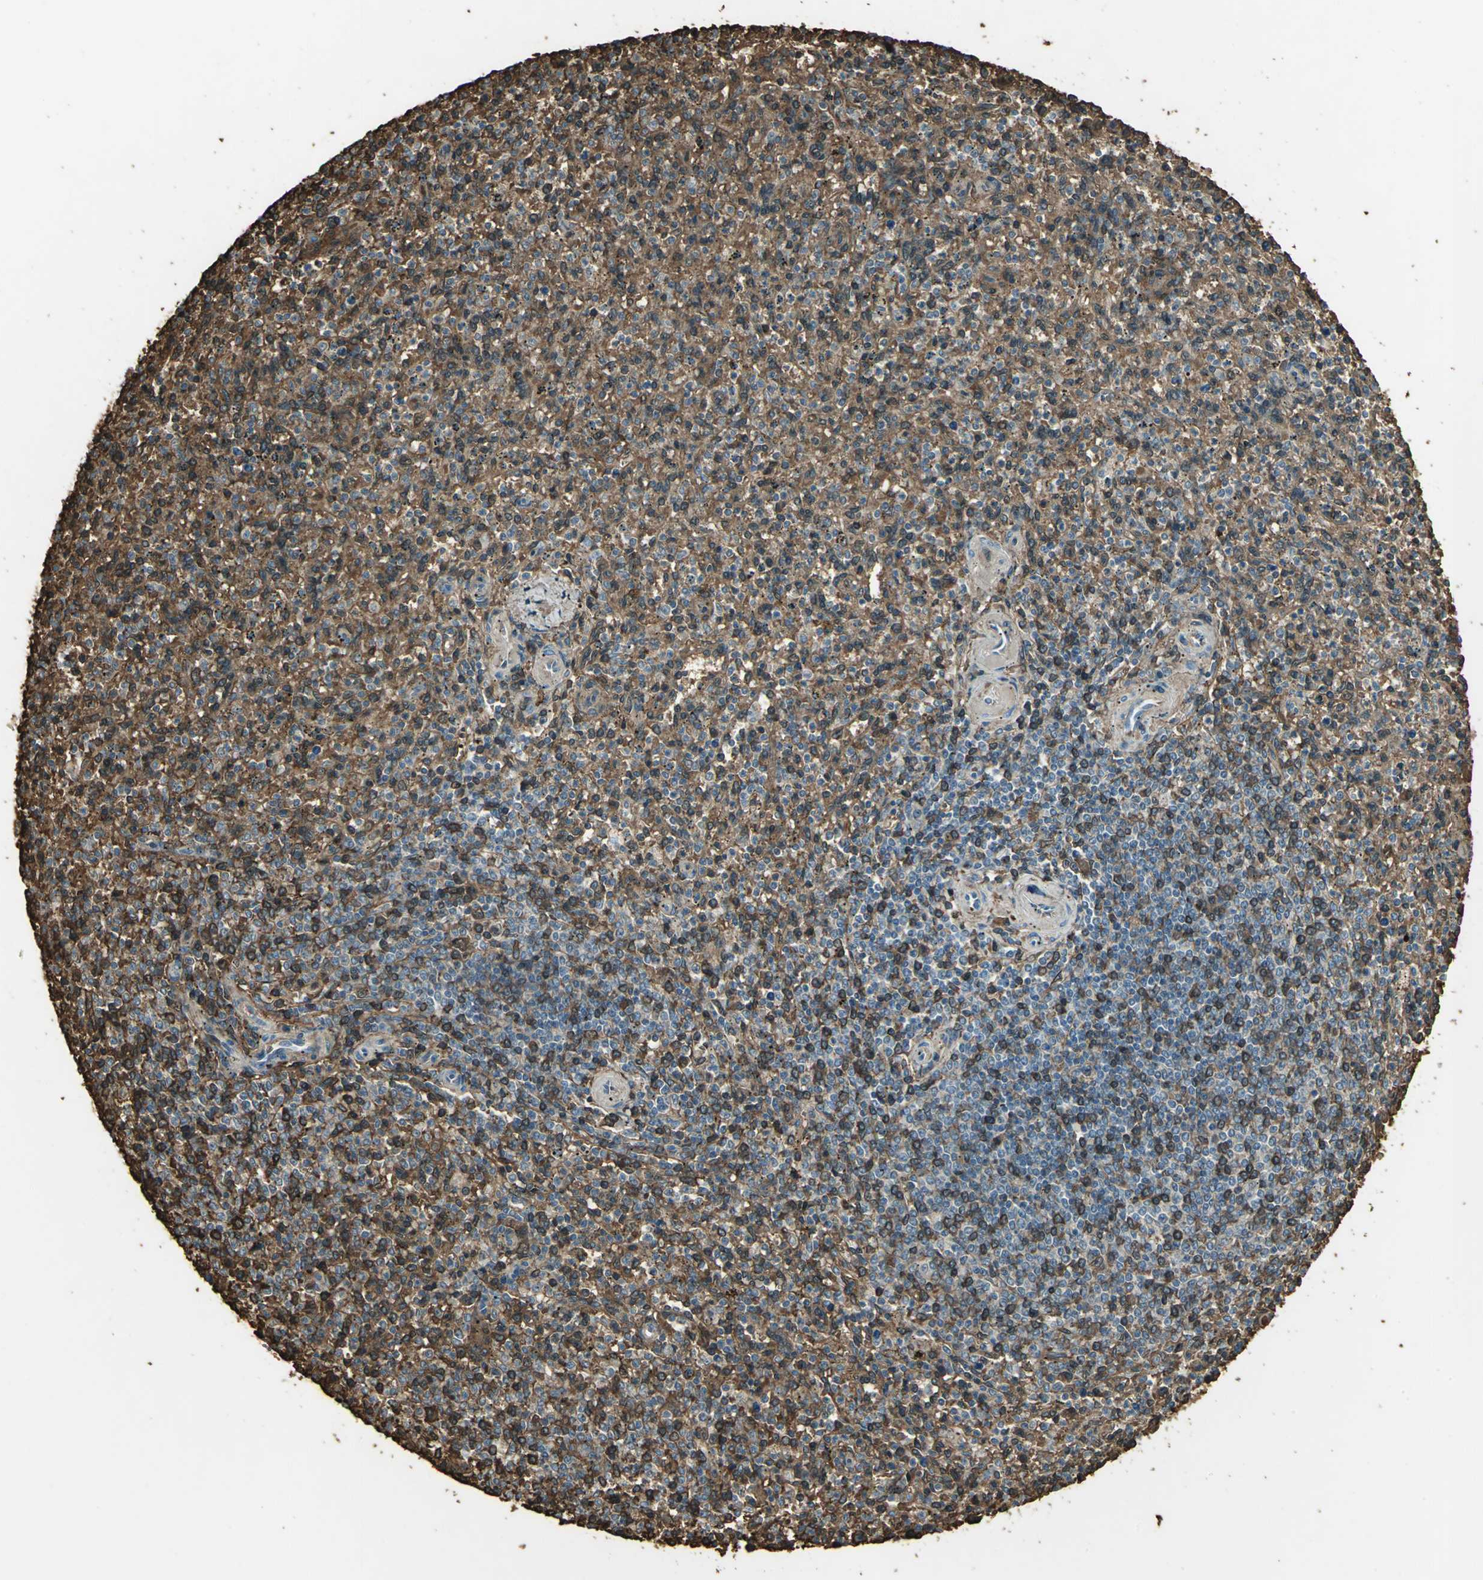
{"staining": {"intensity": "strong", "quantity": ">75%", "location": "cytoplasmic/membranous"}, "tissue": "spleen", "cell_type": "Cells in red pulp", "image_type": "normal", "snomed": [{"axis": "morphology", "description": "Normal tissue, NOS"}, {"axis": "topography", "description": "Spleen"}], "caption": "Protein staining displays strong cytoplasmic/membranous staining in approximately >75% of cells in red pulp in benign spleen. (brown staining indicates protein expression, while blue staining denotes nuclei).", "gene": "DDAH1", "patient": {"sex": "male", "age": 72}}